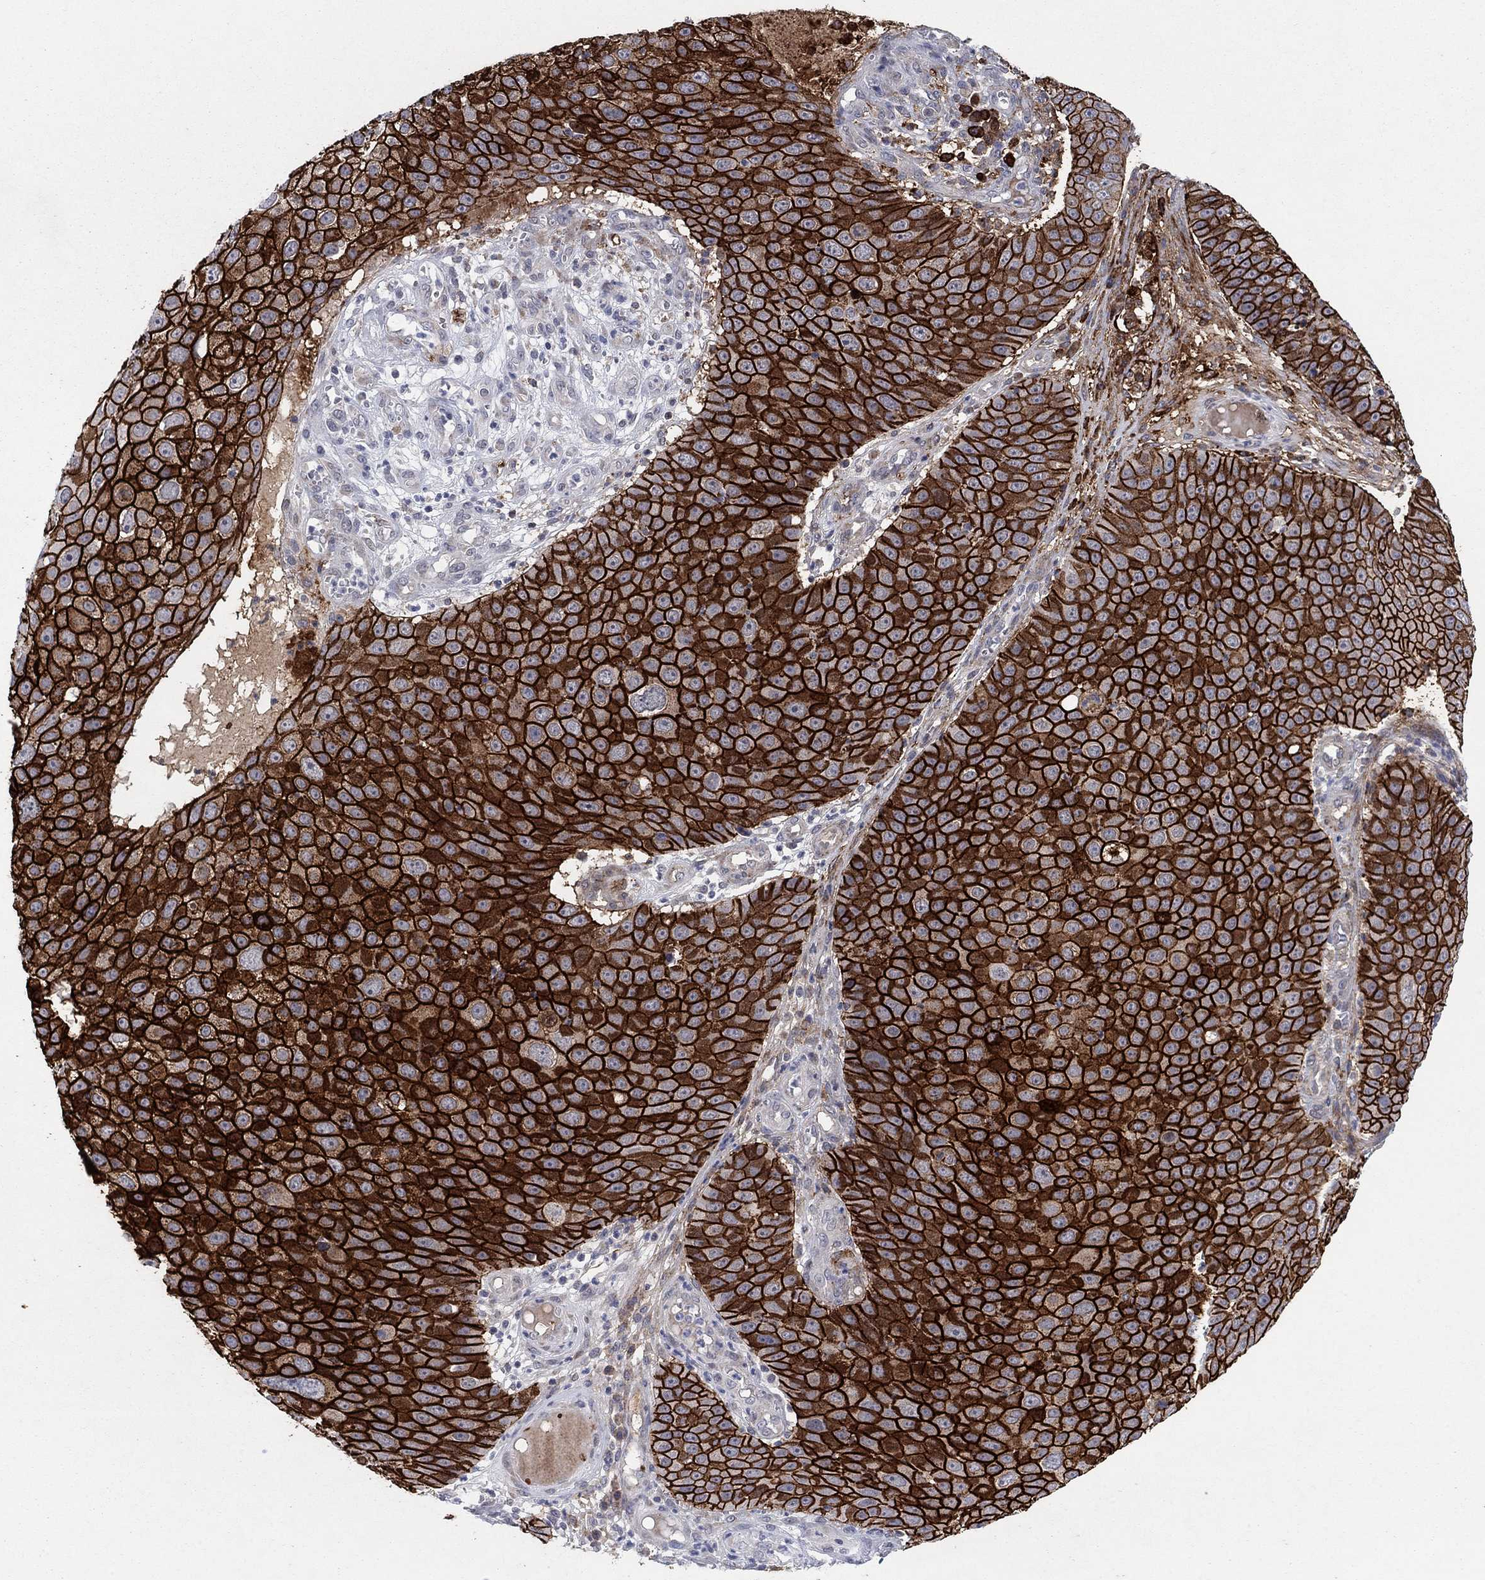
{"staining": {"intensity": "strong", "quantity": ">75%", "location": "cytoplasmic/membranous"}, "tissue": "skin cancer", "cell_type": "Tumor cells", "image_type": "cancer", "snomed": [{"axis": "morphology", "description": "Squamous cell carcinoma, NOS"}, {"axis": "topography", "description": "Skin"}], "caption": "Skin squamous cell carcinoma stained with a protein marker reveals strong staining in tumor cells.", "gene": "SDC1", "patient": {"sex": "male", "age": 71}}